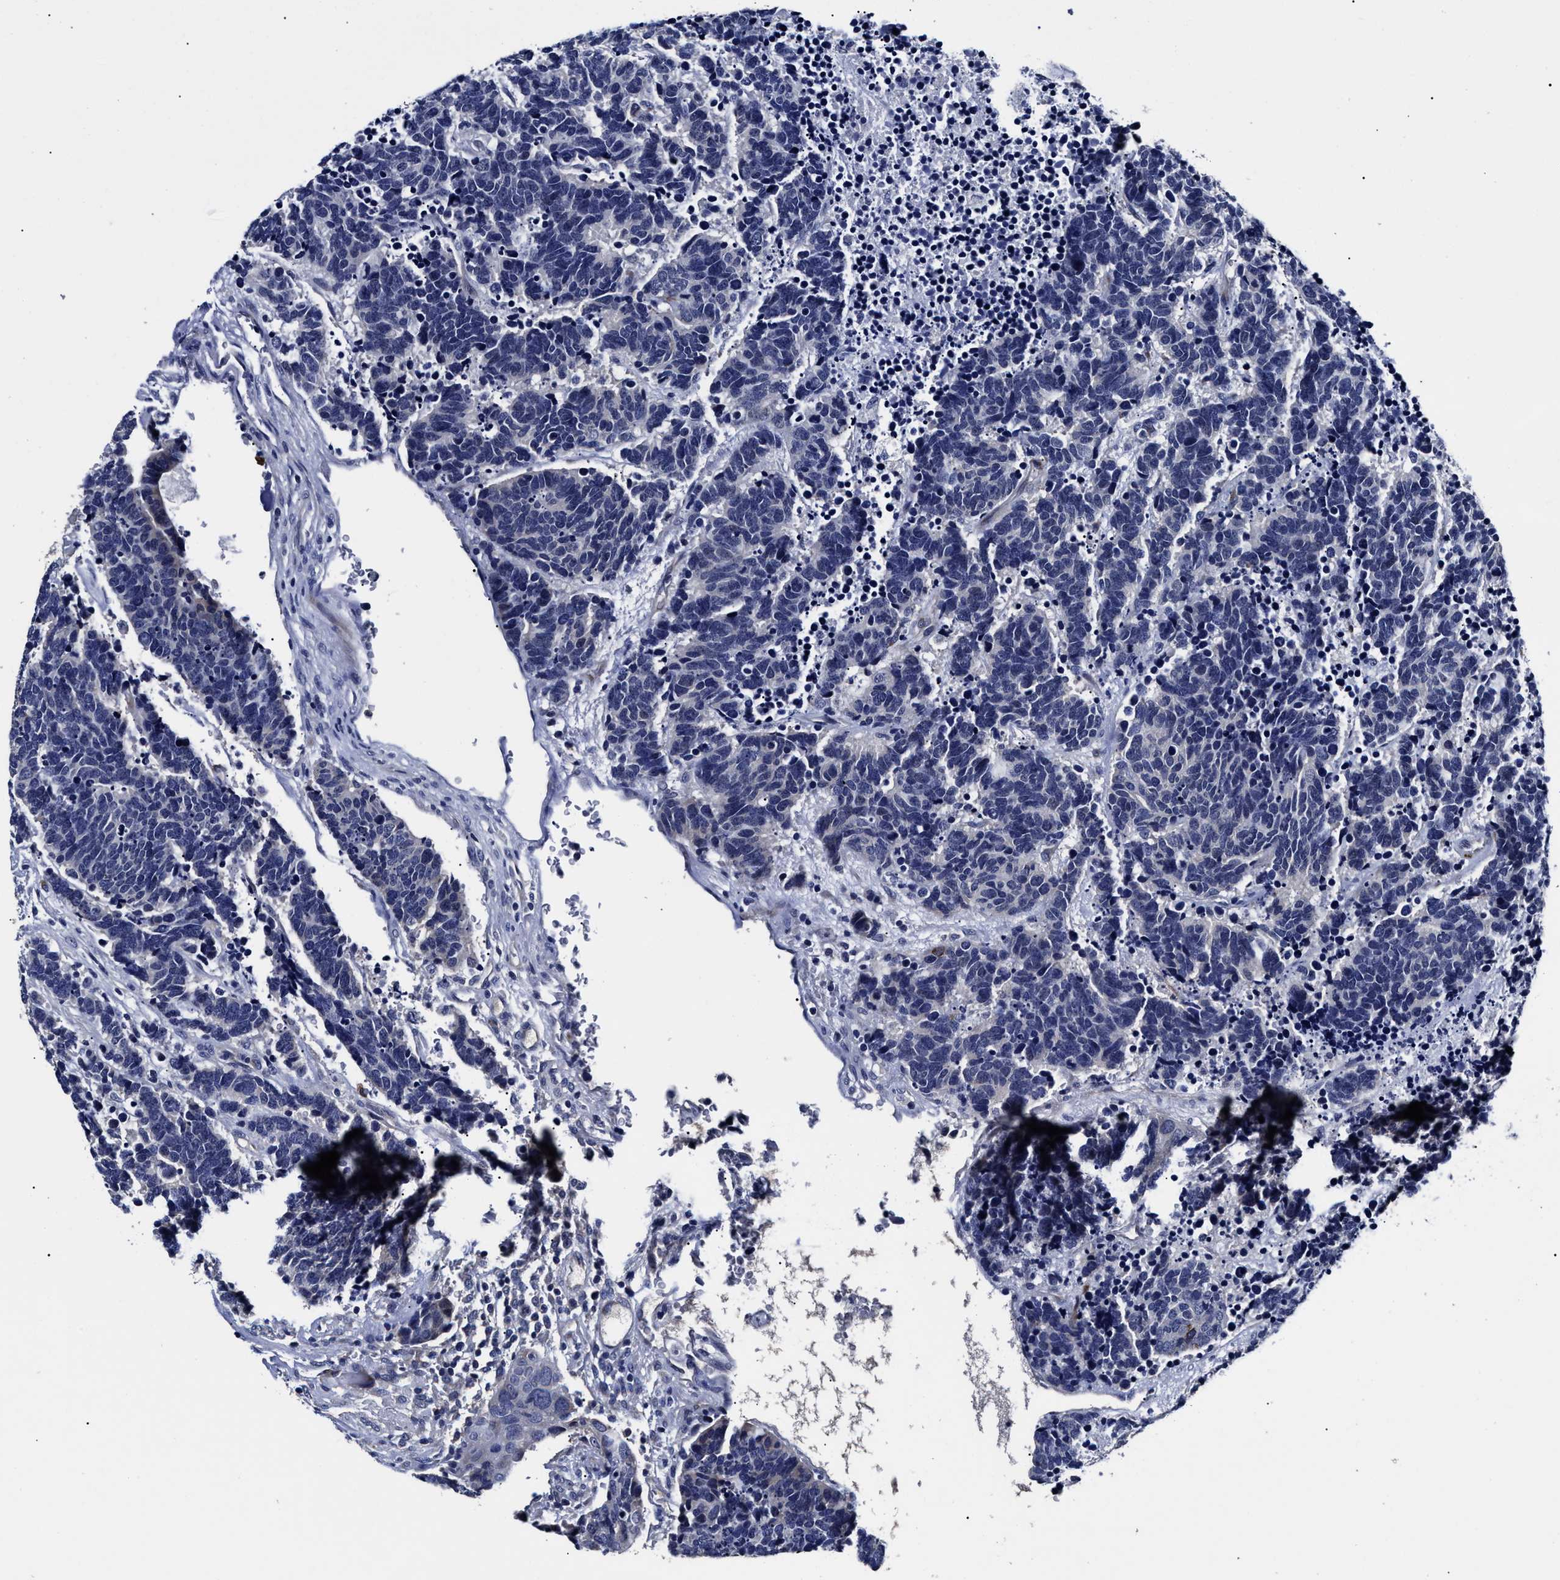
{"staining": {"intensity": "negative", "quantity": "none", "location": "none"}, "tissue": "carcinoid", "cell_type": "Tumor cells", "image_type": "cancer", "snomed": [{"axis": "morphology", "description": "Carcinoma, NOS"}, {"axis": "morphology", "description": "Carcinoid, malignant, NOS"}, {"axis": "topography", "description": "Urinary bladder"}], "caption": "An immunohistochemistry micrograph of carcinoma is shown. There is no staining in tumor cells of carcinoma.", "gene": "OLFML2A", "patient": {"sex": "male", "age": 57}}